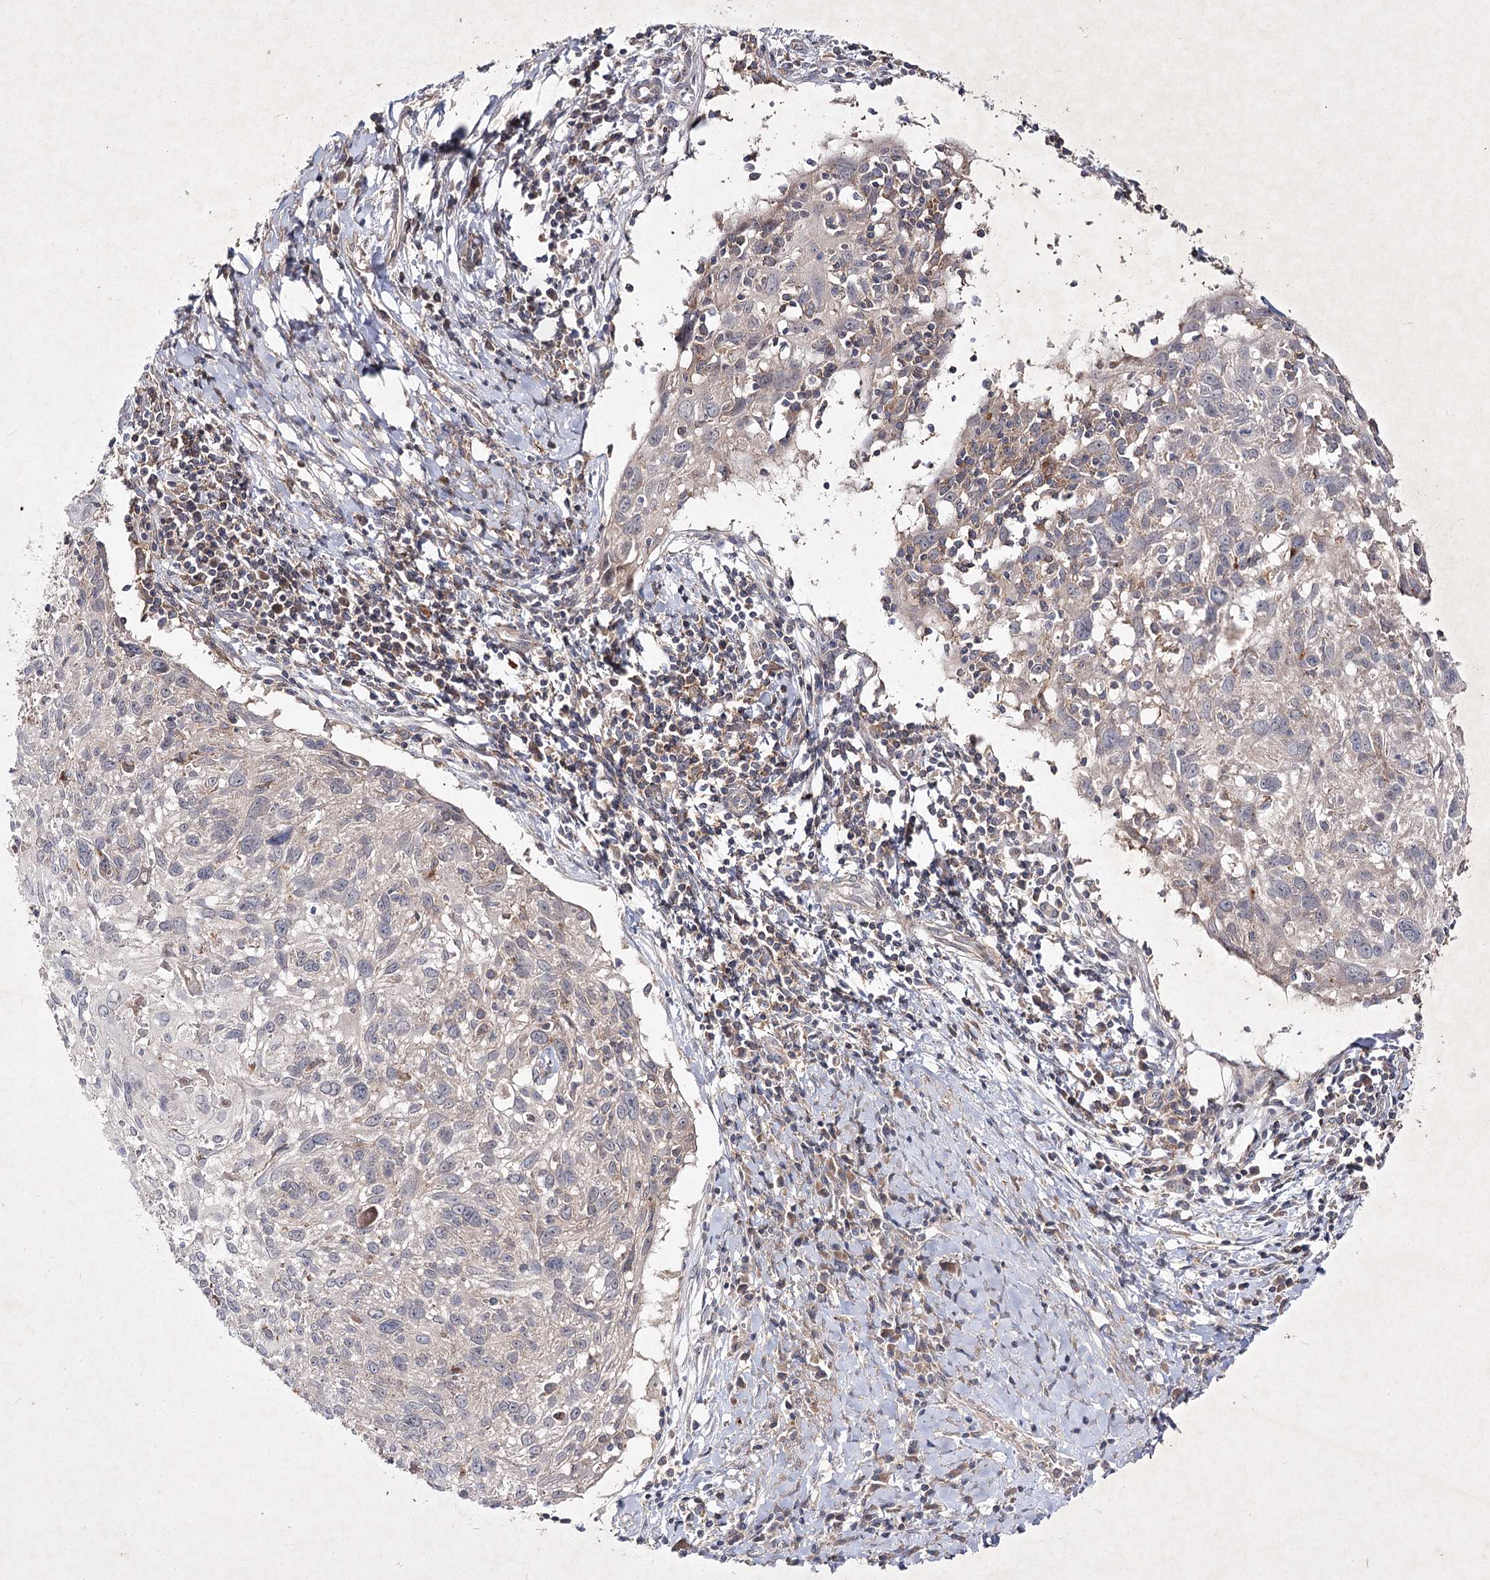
{"staining": {"intensity": "weak", "quantity": "<25%", "location": "cytoplasmic/membranous"}, "tissue": "cervical cancer", "cell_type": "Tumor cells", "image_type": "cancer", "snomed": [{"axis": "morphology", "description": "Squamous cell carcinoma, NOS"}, {"axis": "topography", "description": "Cervix"}], "caption": "The IHC histopathology image has no significant staining in tumor cells of cervical cancer tissue.", "gene": "CIB2", "patient": {"sex": "female", "age": 51}}